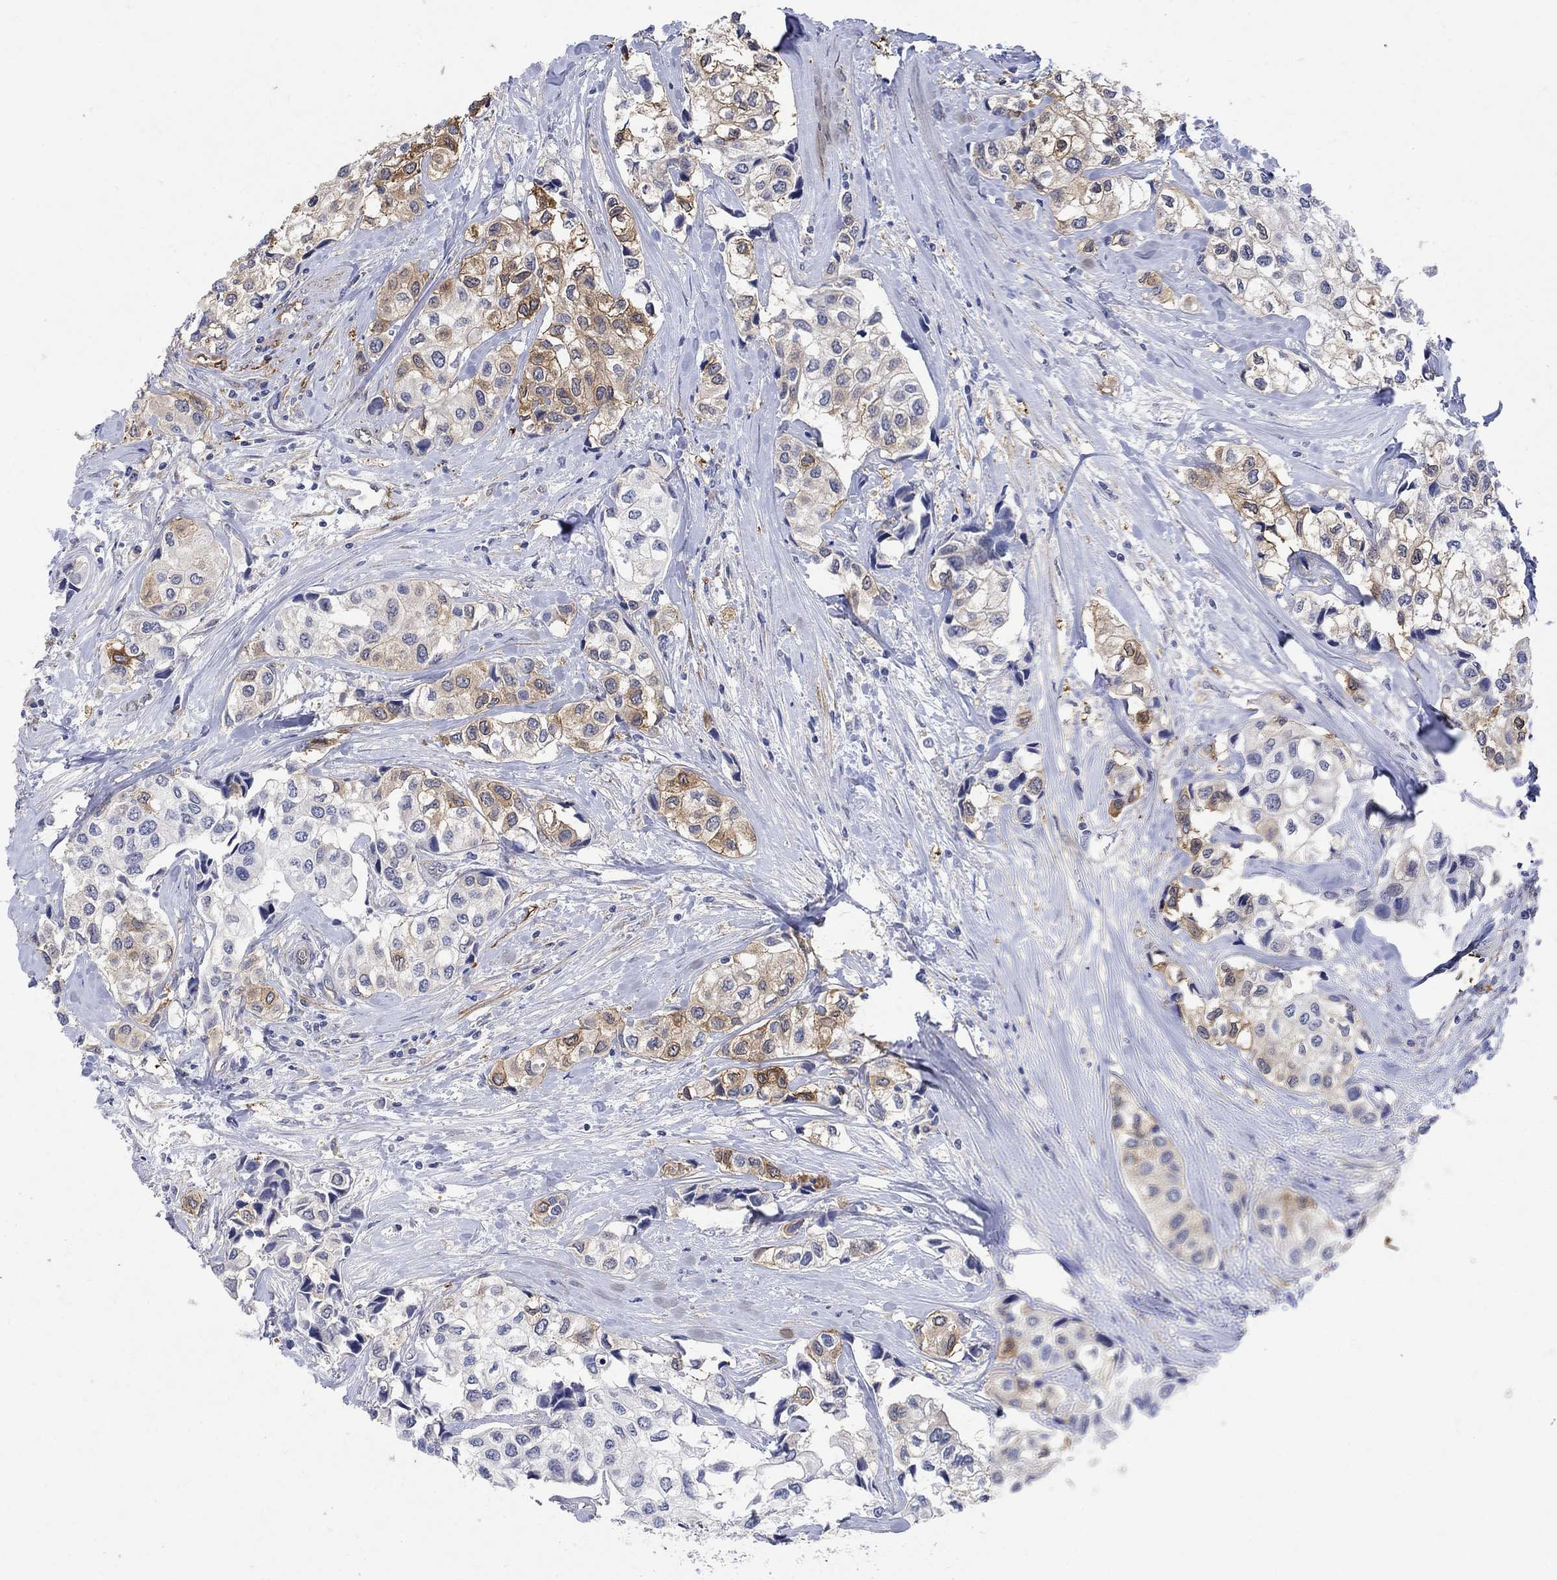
{"staining": {"intensity": "strong", "quantity": "<25%", "location": "cytoplasmic/membranous"}, "tissue": "urothelial cancer", "cell_type": "Tumor cells", "image_type": "cancer", "snomed": [{"axis": "morphology", "description": "Urothelial carcinoma, High grade"}, {"axis": "topography", "description": "Urinary bladder"}], "caption": "Protein expression analysis of urothelial cancer demonstrates strong cytoplasmic/membranous expression in approximately <25% of tumor cells.", "gene": "TGM2", "patient": {"sex": "male", "age": 73}}